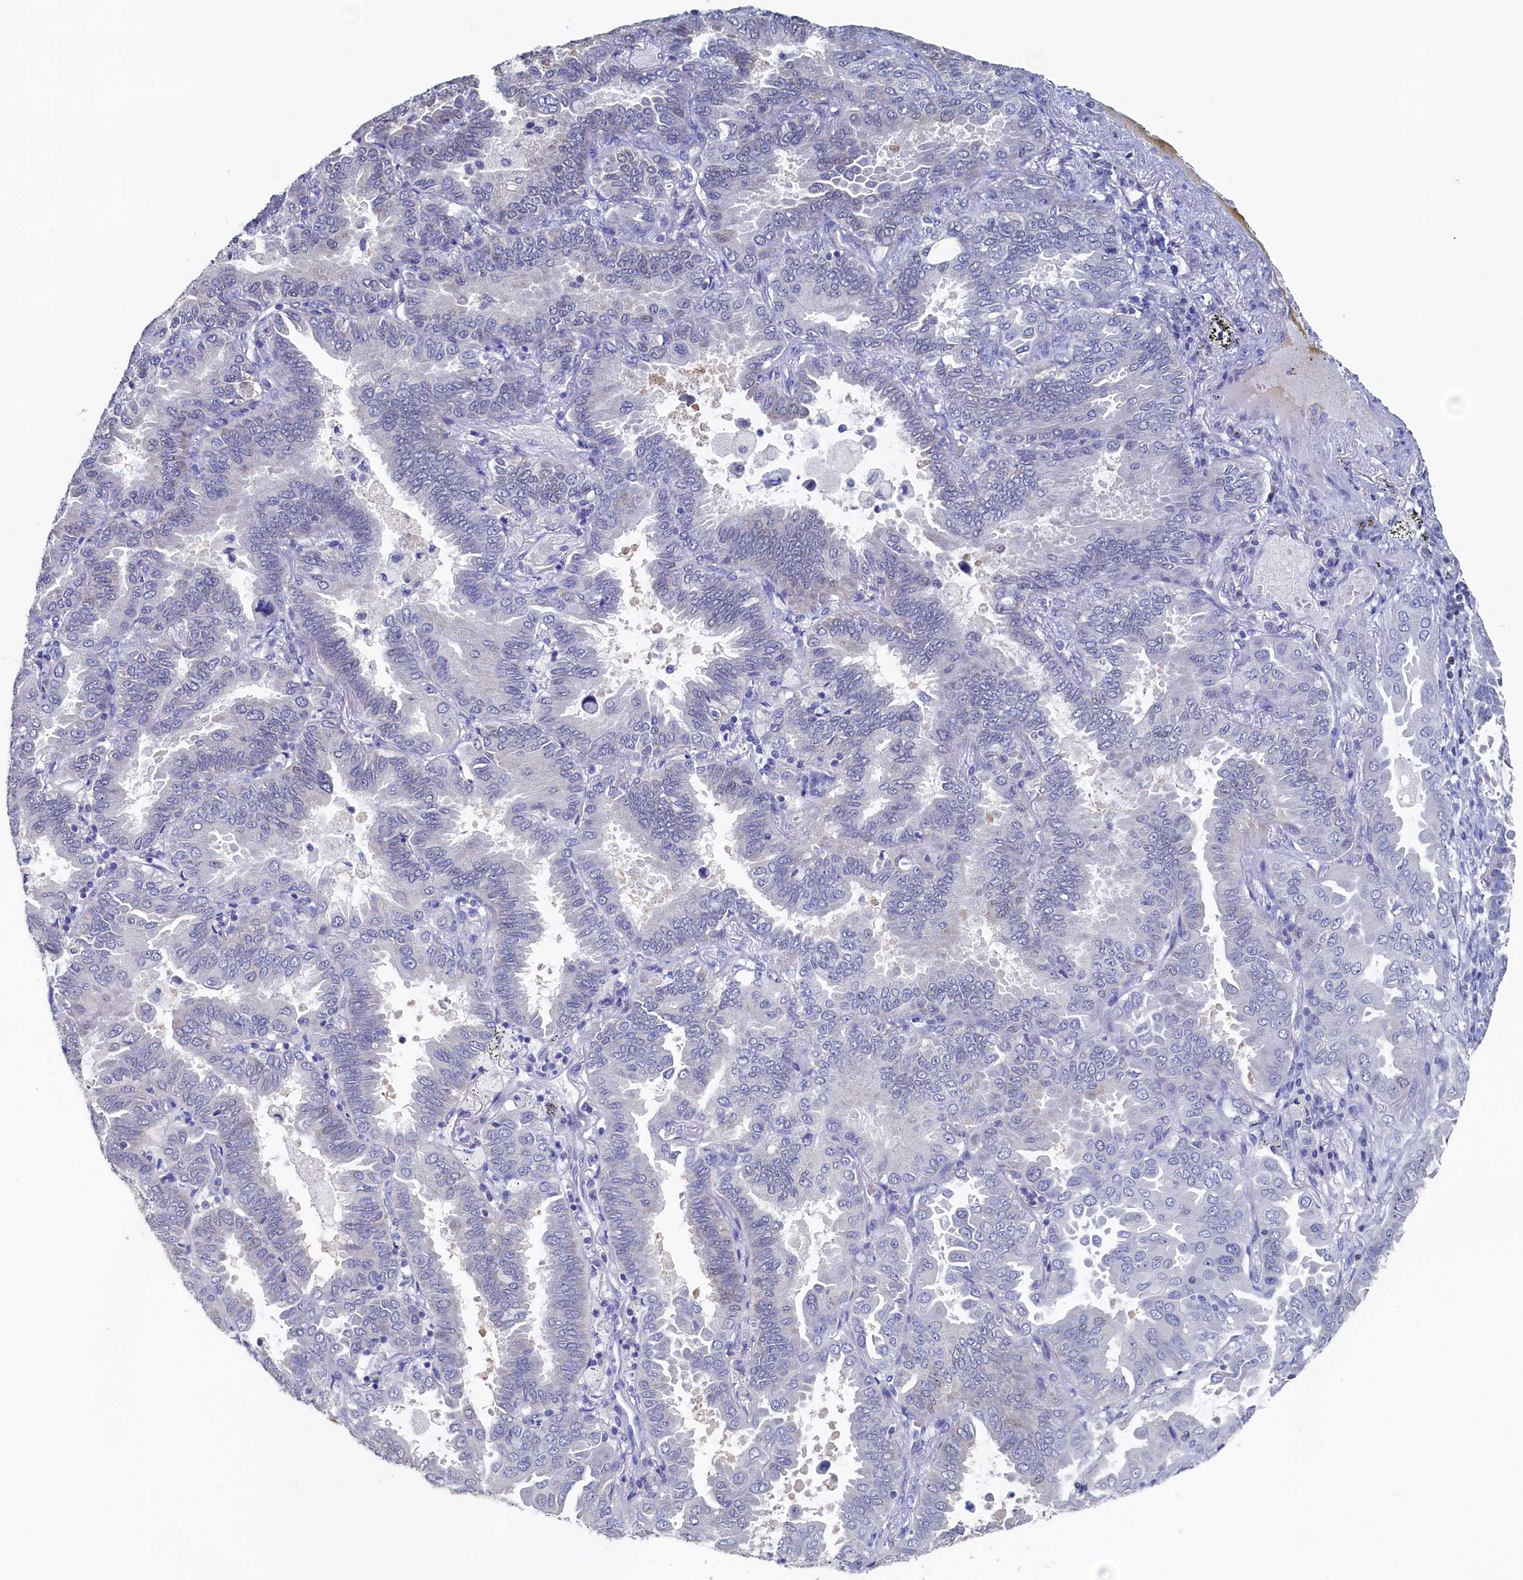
{"staining": {"intensity": "negative", "quantity": "none", "location": "none"}, "tissue": "lung cancer", "cell_type": "Tumor cells", "image_type": "cancer", "snomed": [{"axis": "morphology", "description": "Adenocarcinoma, NOS"}, {"axis": "topography", "description": "Lung"}], "caption": "High power microscopy micrograph of an immunohistochemistry (IHC) histopathology image of lung adenocarcinoma, revealing no significant staining in tumor cells.", "gene": "C11orf54", "patient": {"sex": "male", "age": 64}}